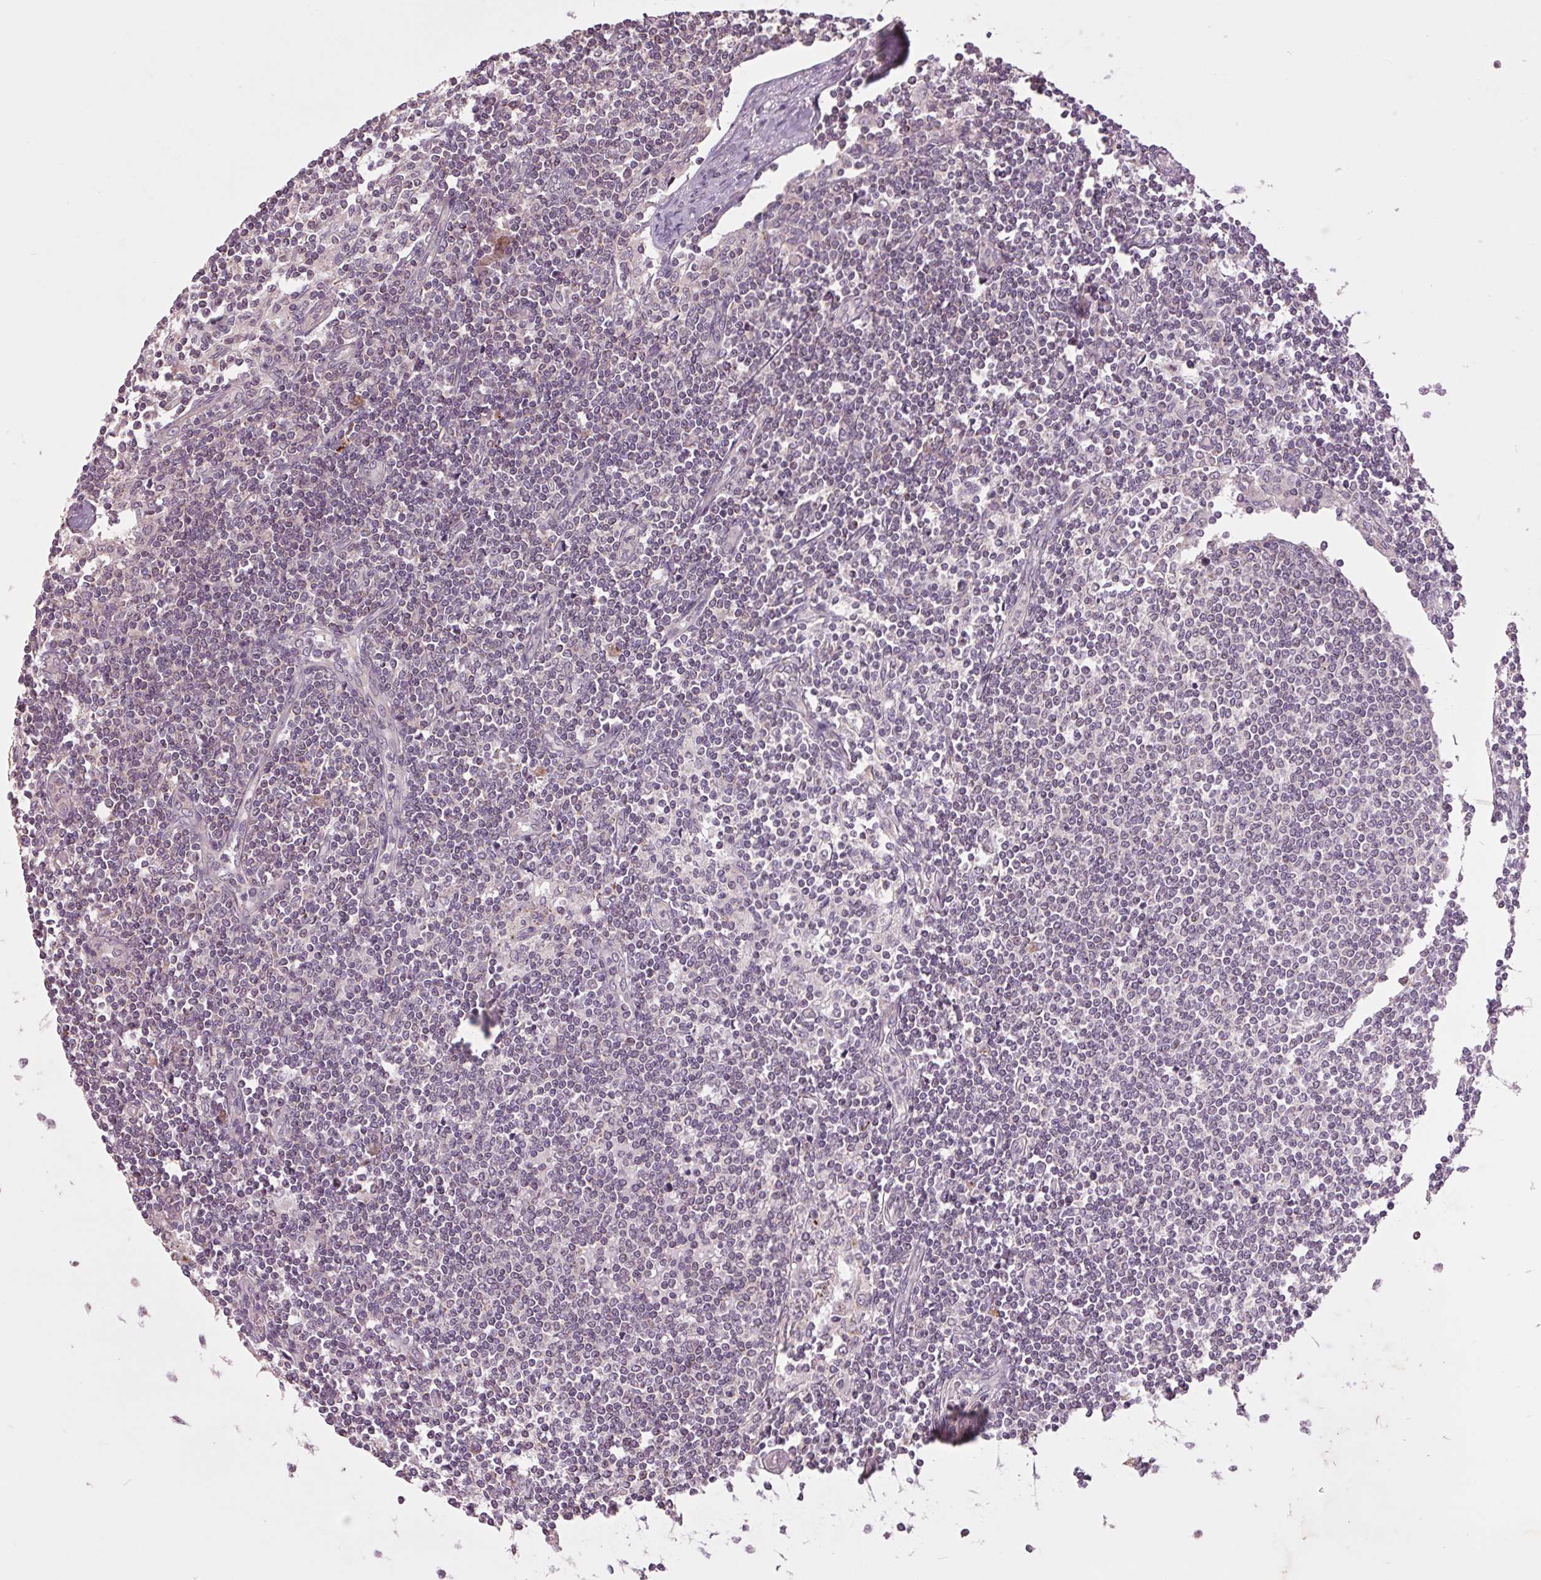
{"staining": {"intensity": "negative", "quantity": "none", "location": "none"}, "tissue": "lymph node", "cell_type": "Germinal center cells", "image_type": "normal", "snomed": [{"axis": "morphology", "description": "Normal tissue, NOS"}, {"axis": "topography", "description": "Lymph node"}], "caption": "DAB immunohistochemical staining of benign lymph node exhibits no significant positivity in germinal center cells.", "gene": "MAP3K5", "patient": {"sex": "female", "age": 69}}